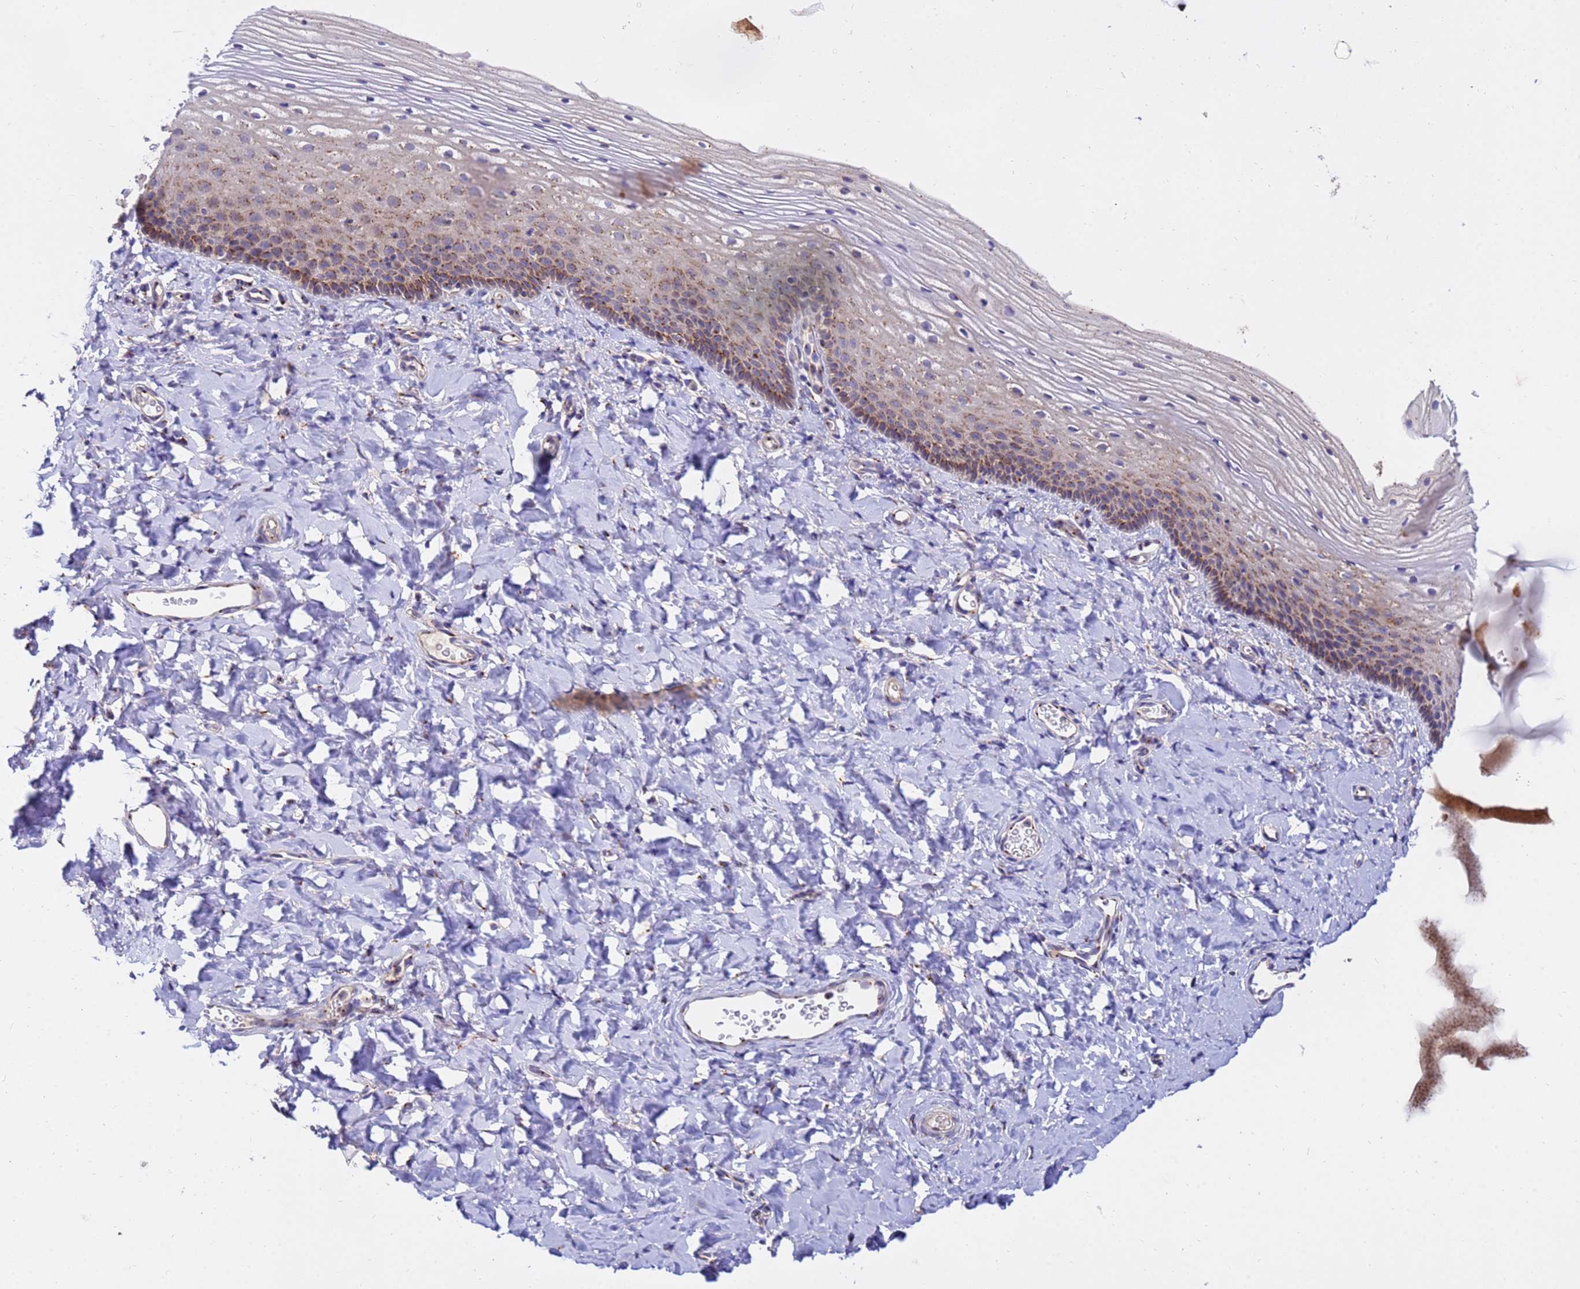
{"staining": {"intensity": "moderate", "quantity": ">75%", "location": "cytoplasmic/membranous"}, "tissue": "vagina", "cell_type": "Squamous epithelial cells", "image_type": "normal", "snomed": [{"axis": "morphology", "description": "Normal tissue, NOS"}, {"axis": "topography", "description": "Vagina"}], "caption": "Squamous epithelial cells display medium levels of moderate cytoplasmic/membranous expression in about >75% of cells in unremarkable vagina. (DAB (3,3'-diaminobenzidine) IHC, brown staining for protein, blue staining for nuclei).", "gene": "HPS3", "patient": {"sex": "female", "age": 60}}